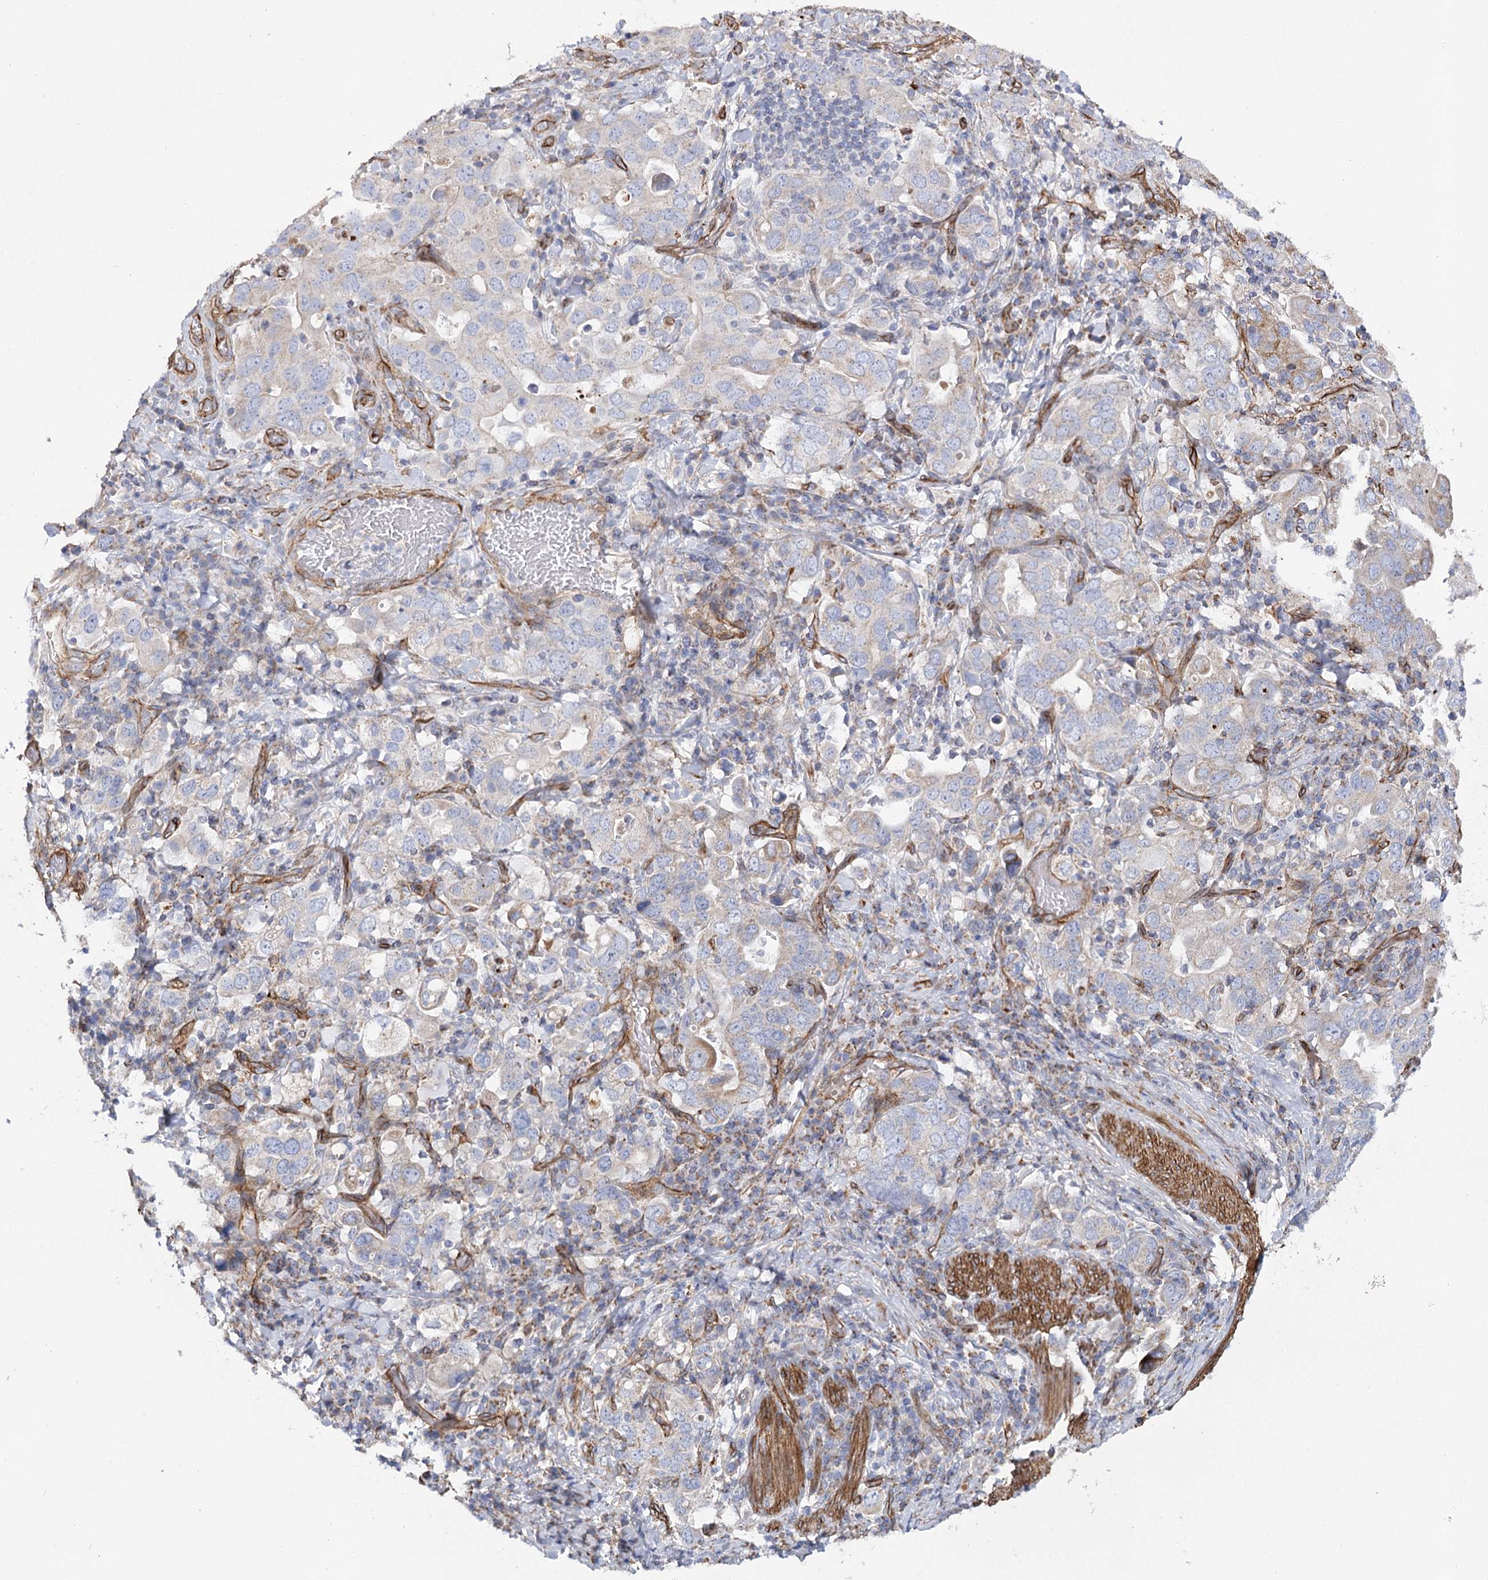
{"staining": {"intensity": "negative", "quantity": "none", "location": "none"}, "tissue": "stomach cancer", "cell_type": "Tumor cells", "image_type": "cancer", "snomed": [{"axis": "morphology", "description": "Adenocarcinoma, NOS"}, {"axis": "topography", "description": "Stomach, upper"}], "caption": "An immunohistochemistry (IHC) image of stomach cancer (adenocarcinoma) is shown. There is no staining in tumor cells of stomach cancer (adenocarcinoma). (DAB immunohistochemistry (IHC) with hematoxylin counter stain).", "gene": "TMEM164", "patient": {"sex": "male", "age": 62}}